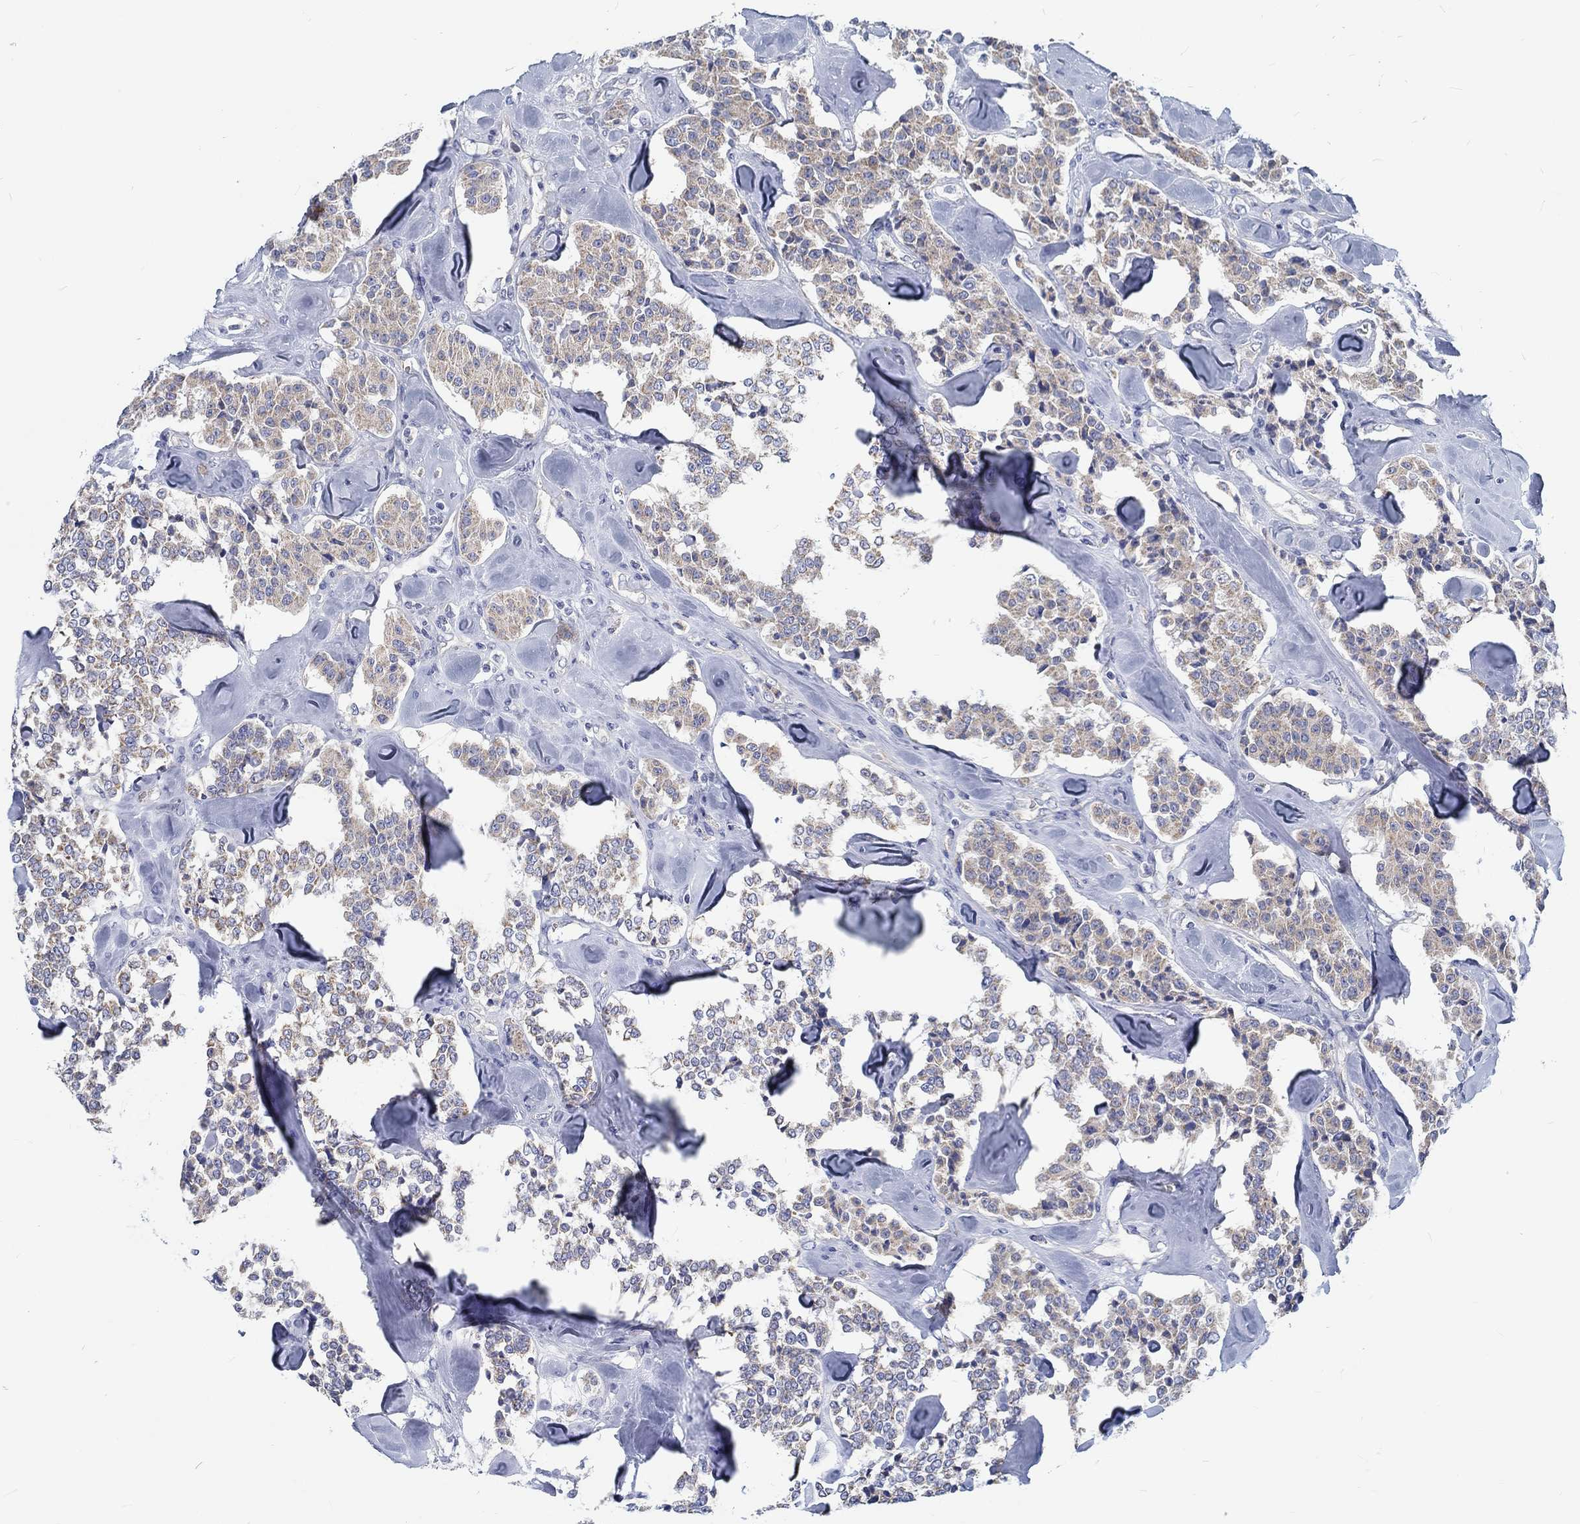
{"staining": {"intensity": "weak", "quantity": ">75%", "location": "cytoplasmic/membranous"}, "tissue": "carcinoid", "cell_type": "Tumor cells", "image_type": "cancer", "snomed": [{"axis": "morphology", "description": "Carcinoid, malignant, NOS"}, {"axis": "topography", "description": "Pancreas"}], "caption": "A brown stain labels weak cytoplasmic/membranous positivity of a protein in carcinoid tumor cells. Ihc stains the protein in brown and the nuclei are stained blue.", "gene": "MYBPC1", "patient": {"sex": "male", "age": 41}}